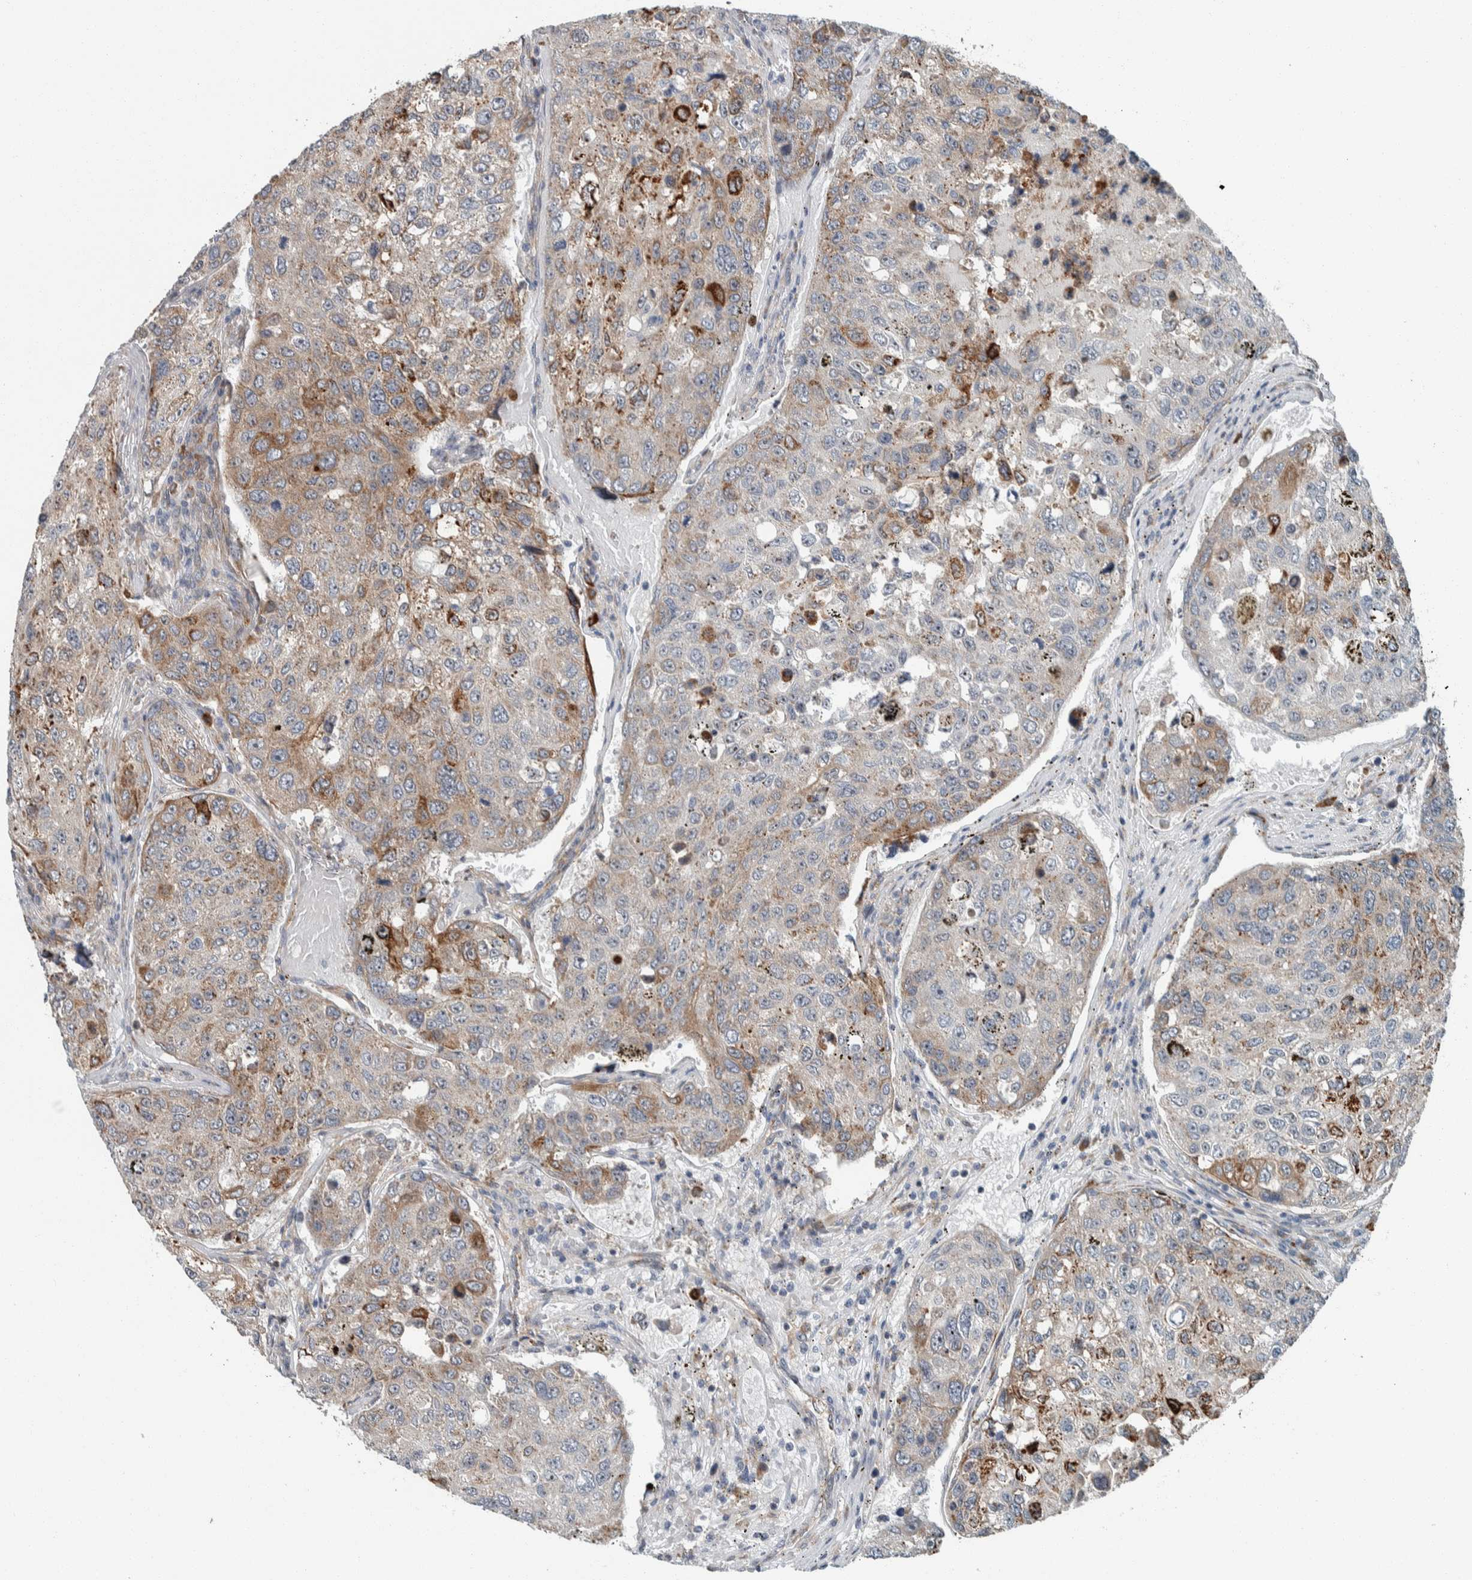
{"staining": {"intensity": "moderate", "quantity": "<25%", "location": "cytoplasmic/membranous"}, "tissue": "urothelial cancer", "cell_type": "Tumor cells", "image_type": "cancer", "snomed": [{"axis": "morphology", "description": "Urothelial carcinoma, High grade"}, {"axis": "topography", "description": "Lymph node"}, {"axis": "topography", "description": "Urinary bladder"}], "caption": "About <25% of tumor cells in human high-grade urothelial carcinoma demonstrate moderate cytoplasmic/membranous protein staining as visualized by brown immunohistochemical staining.", "gene": "USP25", "patient": {"sex": "male", "age": 51}}